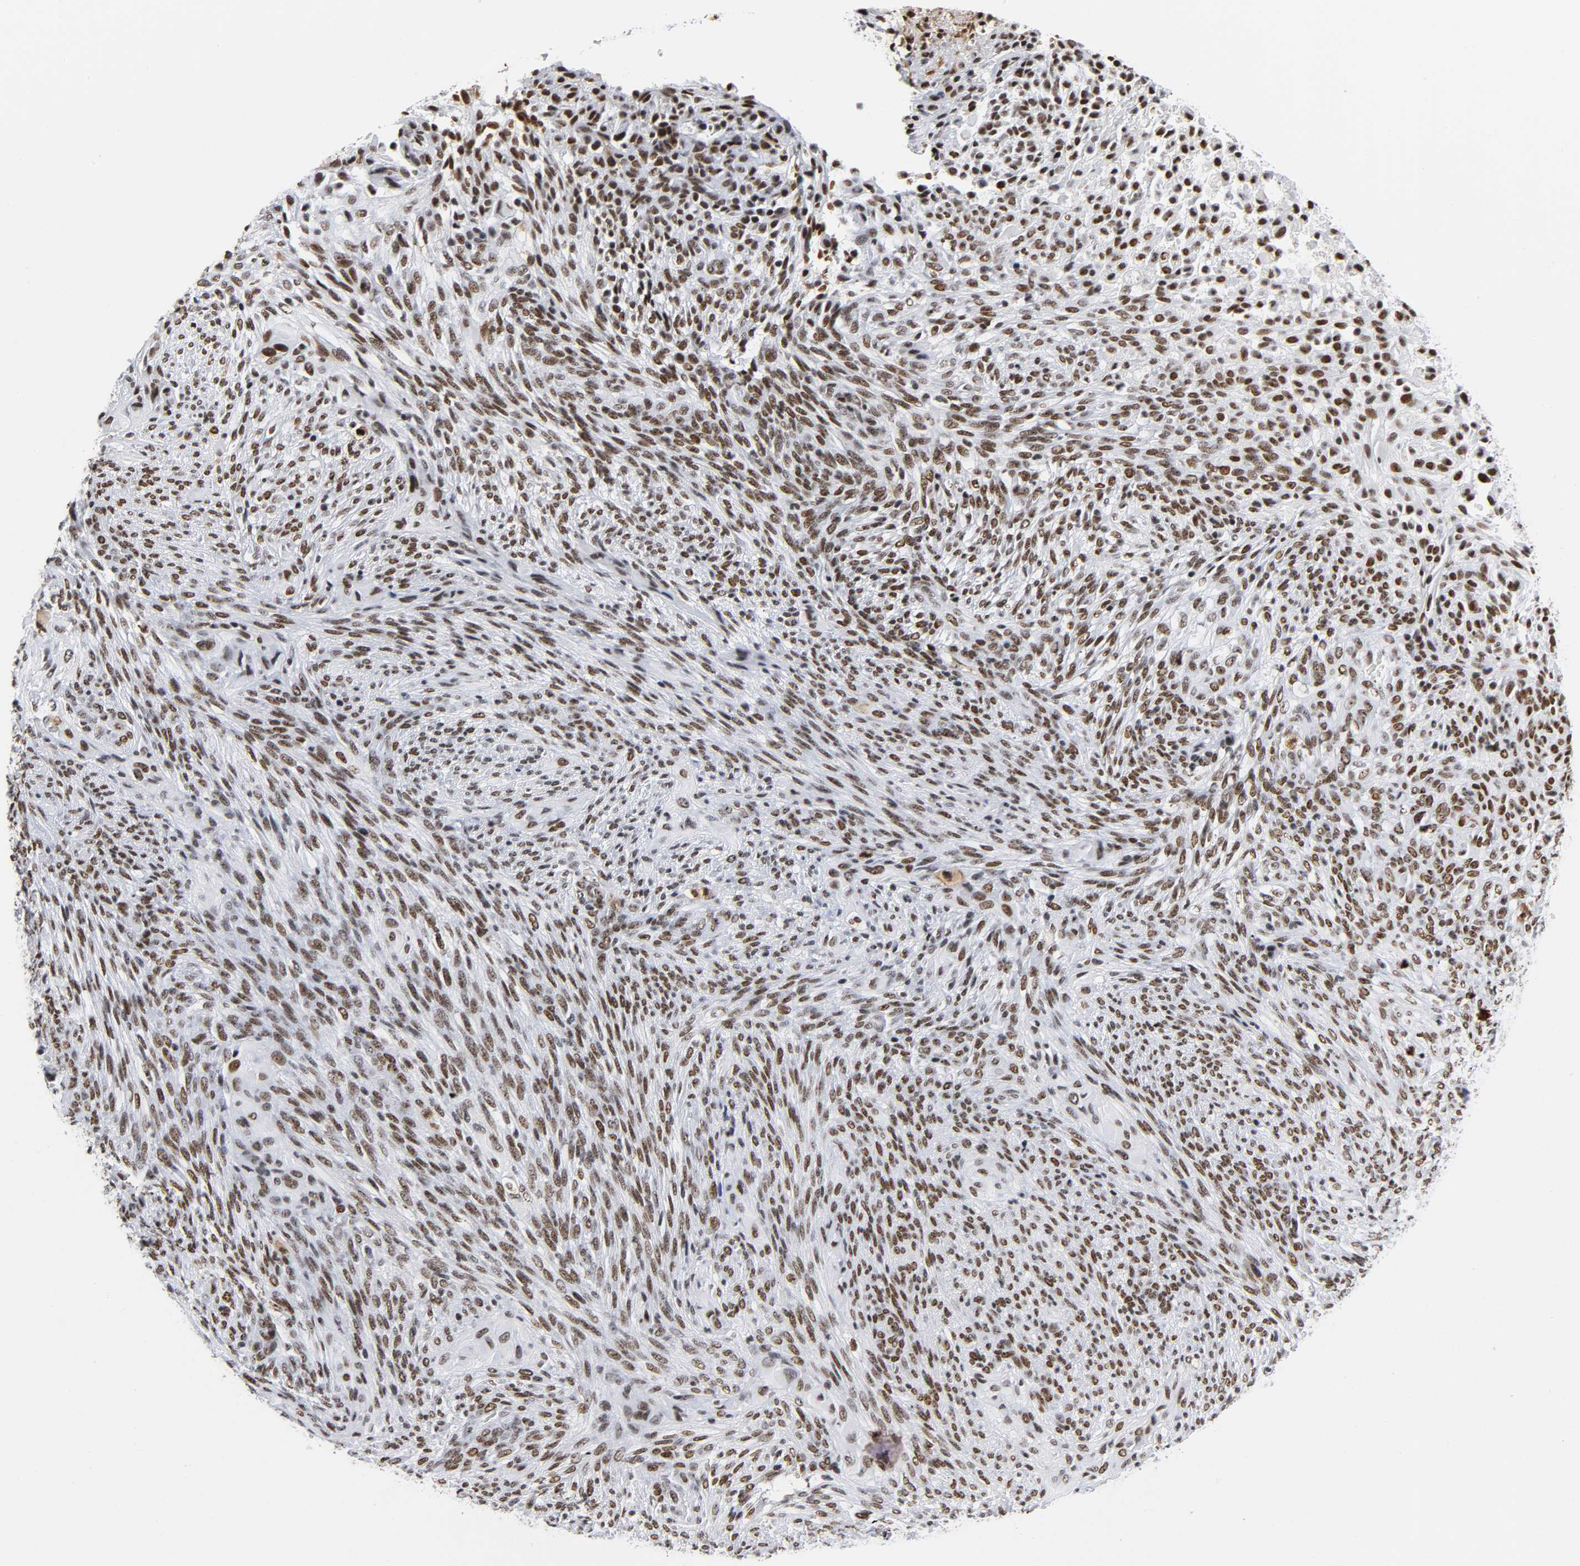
{"staining": {"intensity": "moderate", "quantity": ">75%", "location": "nuclear"}, "tissue": "glioma", "cell_type": "Tumor cells", "image_type": "cancer", "snomed": [{"axis": "morphology", "description": "Glioma, malignant, High grade"}, {"axis": "topography", "description": "Cerebral cortex"}], "caption": "Protein expression analysis of malignant glioma (high-grade) demonstrates moderate nuclear staining in approximately >75% of tumor cells.", "gene": "UBTF", "patient": {"sex": "female", "age": 55}}